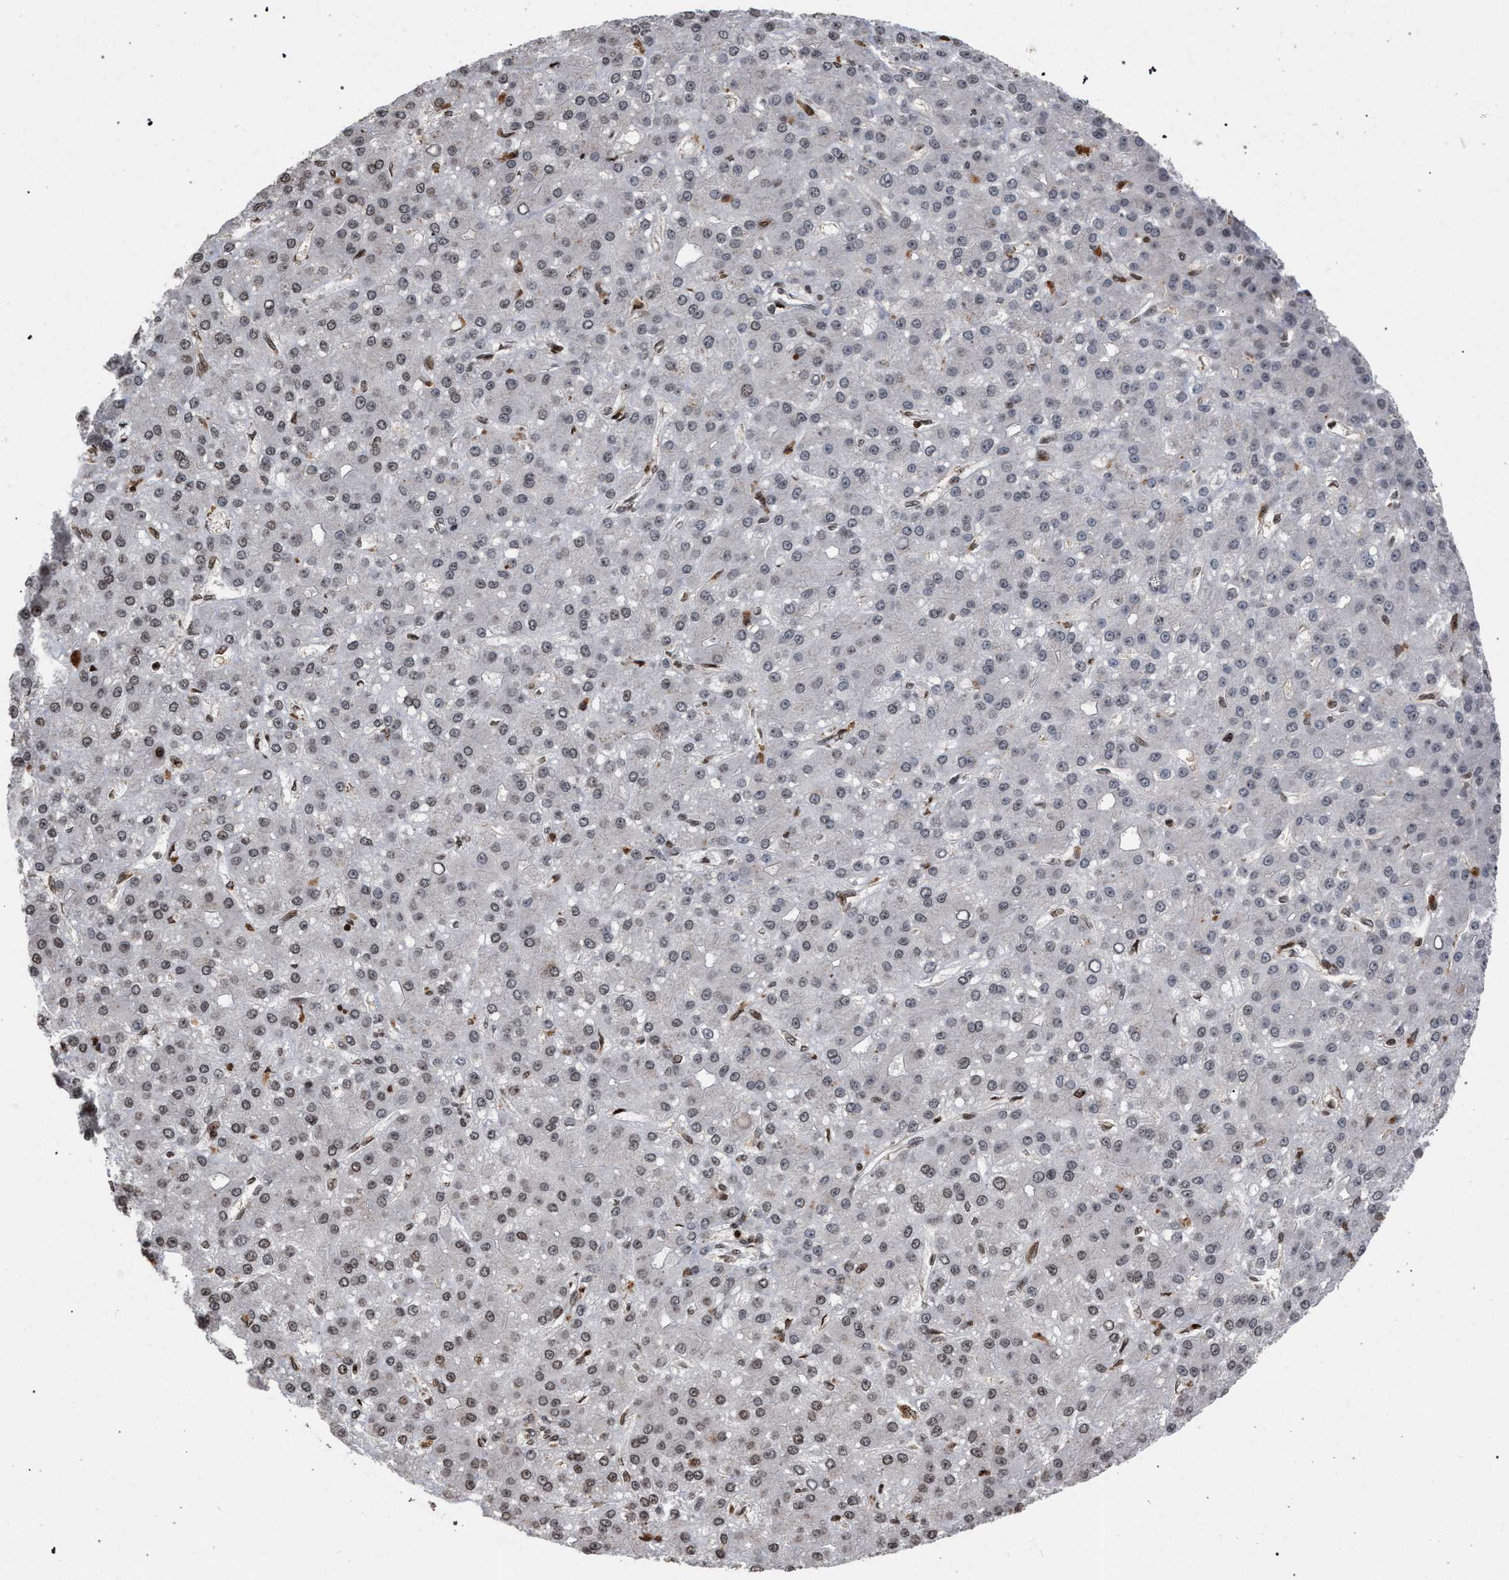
{"staining": {"intensity": "weak", "quantity": "25%-75%", "location": "nuclear"}, "tissue": "liver cancer", "cell_type": "Tumor cells", "image_type": "cancer", "snomed": [{"axis": "morphology", "description": "Carcinoma, Hepatocellular, NOS"}, {"axis": "topography", "description": "Liver"}], "caption": "A micrograph showing weak nuclear expression in approximately 25%-75% of tumor cells in liver hepatocellular carcinoma, as visualized by brown immunohistochemical staining.", "gene": "FOXD3", "patient": {"sex": "male", "age": 67}}